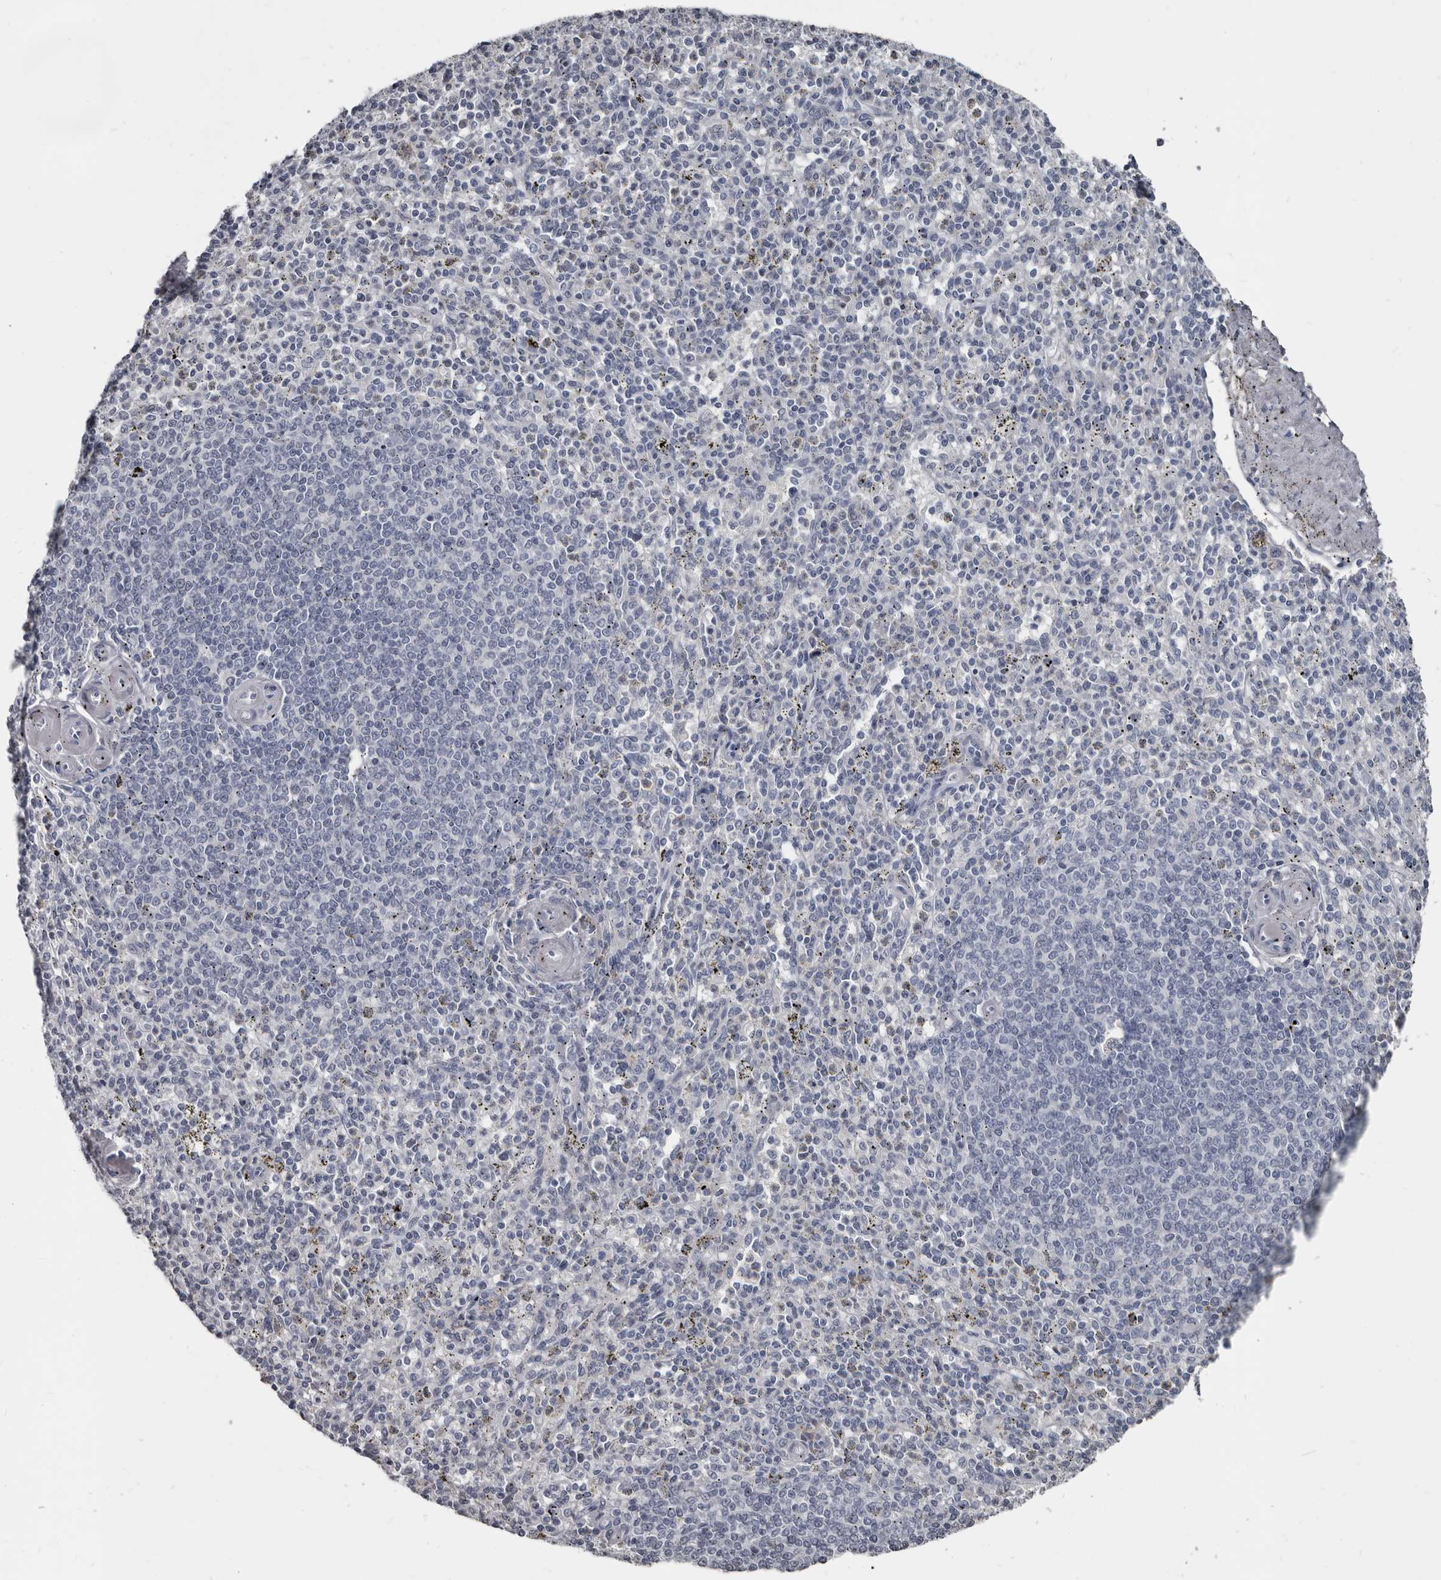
{"staining": {"intensity": "negative", "quantity": "none", "location": "none"}, "tissue": "spleen", "cell_type": "Cells in red pulp", "image_type": "normal", "snomed": [{"axis": "morphology", "description": "Normal tissue, NOS"}, {"axis": "topography", "description": "Spleen"}], "caption": "Cells in red pulp are negative for brown protein staining in normal spleen. (DAB (3,3'-diaminobenzidine) IHC visualized using brightfield microscopy, high magnification).", "gene": "GREB1", "patient": {"sex": "male", "age": 72}}